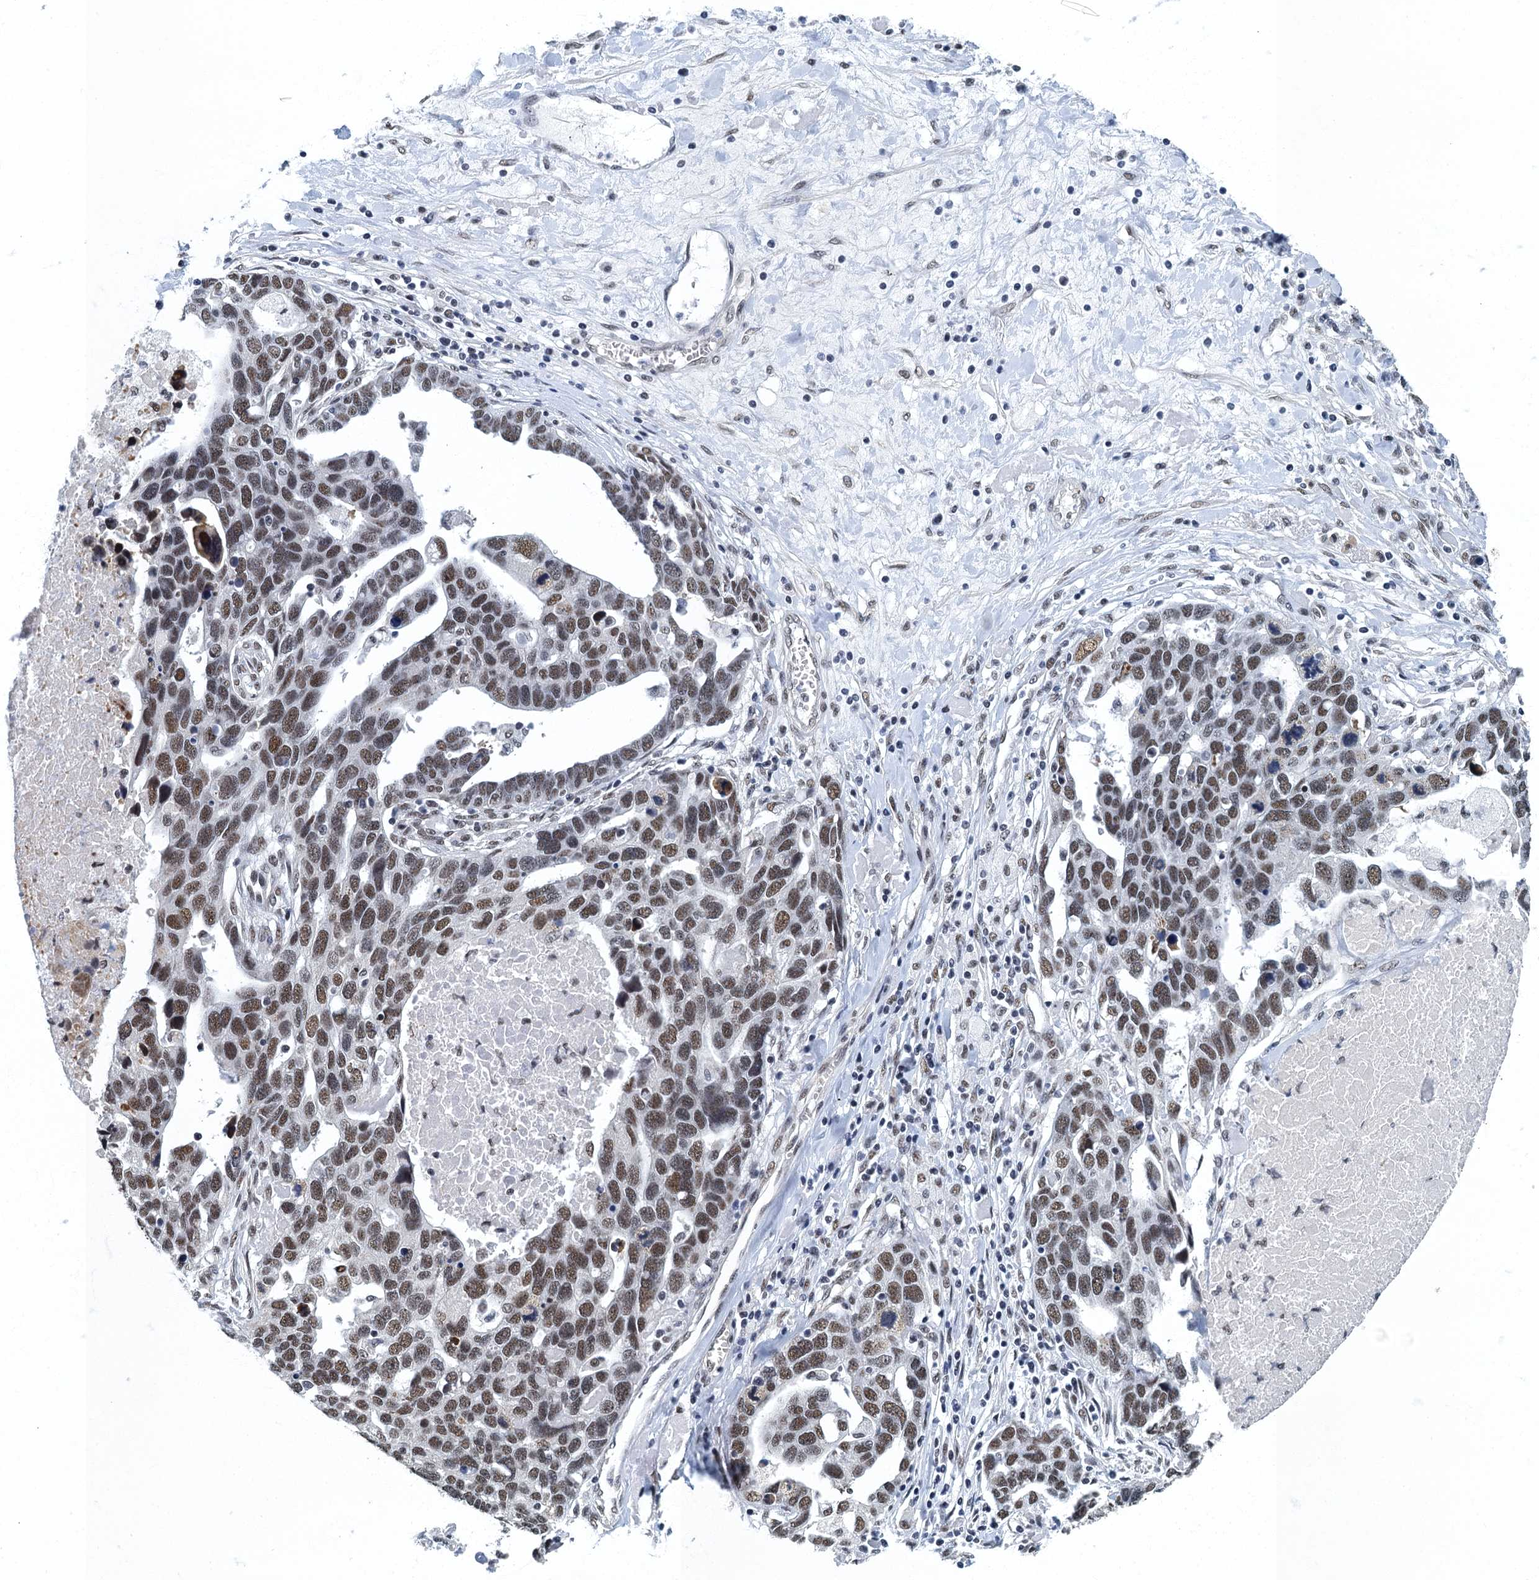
{"staining": {"intensity": "moderate", "quantity": ">75%", "location": "nuclear"}, "tissue": "ovarian cancer", "cell_type": "Tumor cells", "image_type": "cancer", "snomed": [{"axis": "morphology", "description": "Cystadenocarcinoma, serous, NOS"}, {"axis": "topography", "description": "Ovary"}], "caption": "Immunohistochemical staining of human ovarian cancer shows medium levels of moderate nuclear protein staining in about >75% of tumor cells. Immunohistochemistry stains the protein in brown and the nuclei are stained blue.", "gene": "GADL1", "patient": {"sex": "female", "age": 54}}